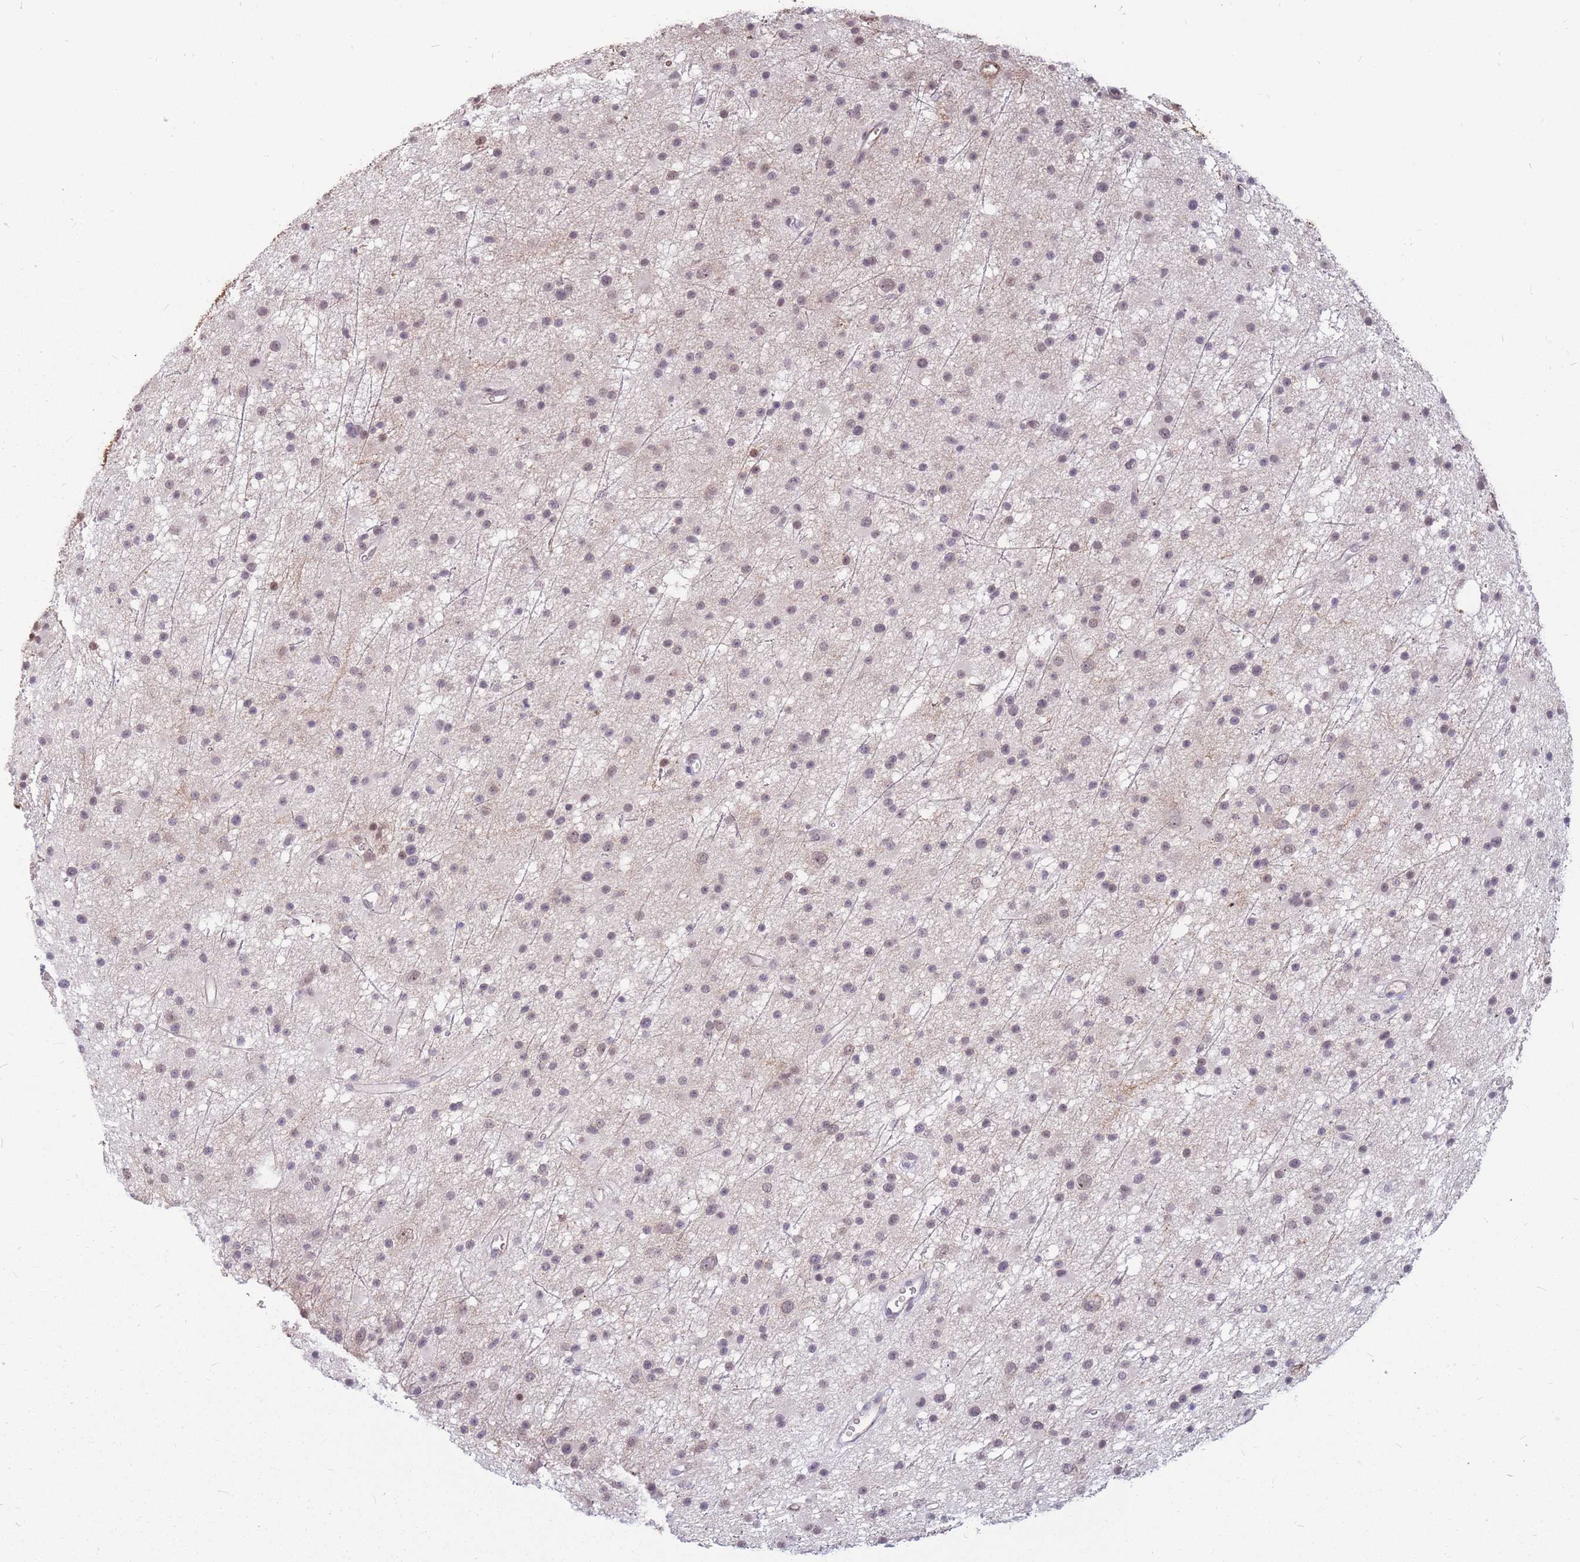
{"staining": {"intensity": "weak", "quantity": "<25%", "location": "nuclear"}, "tissue": "glioma", "cell_type": "Tumor cells", "image_type": "cancer", "snomed": [{"axis": "morphology", "description": "Glioma, malignant, Low grade"}, {"axis": "topography", "description": "Cerebral cortex"}], "caption": "There is no significant expression in tumor cells of malignant glioma (low-grade).", "gene": "ADD2", "patient": {"sex": "female", "age": 39}}